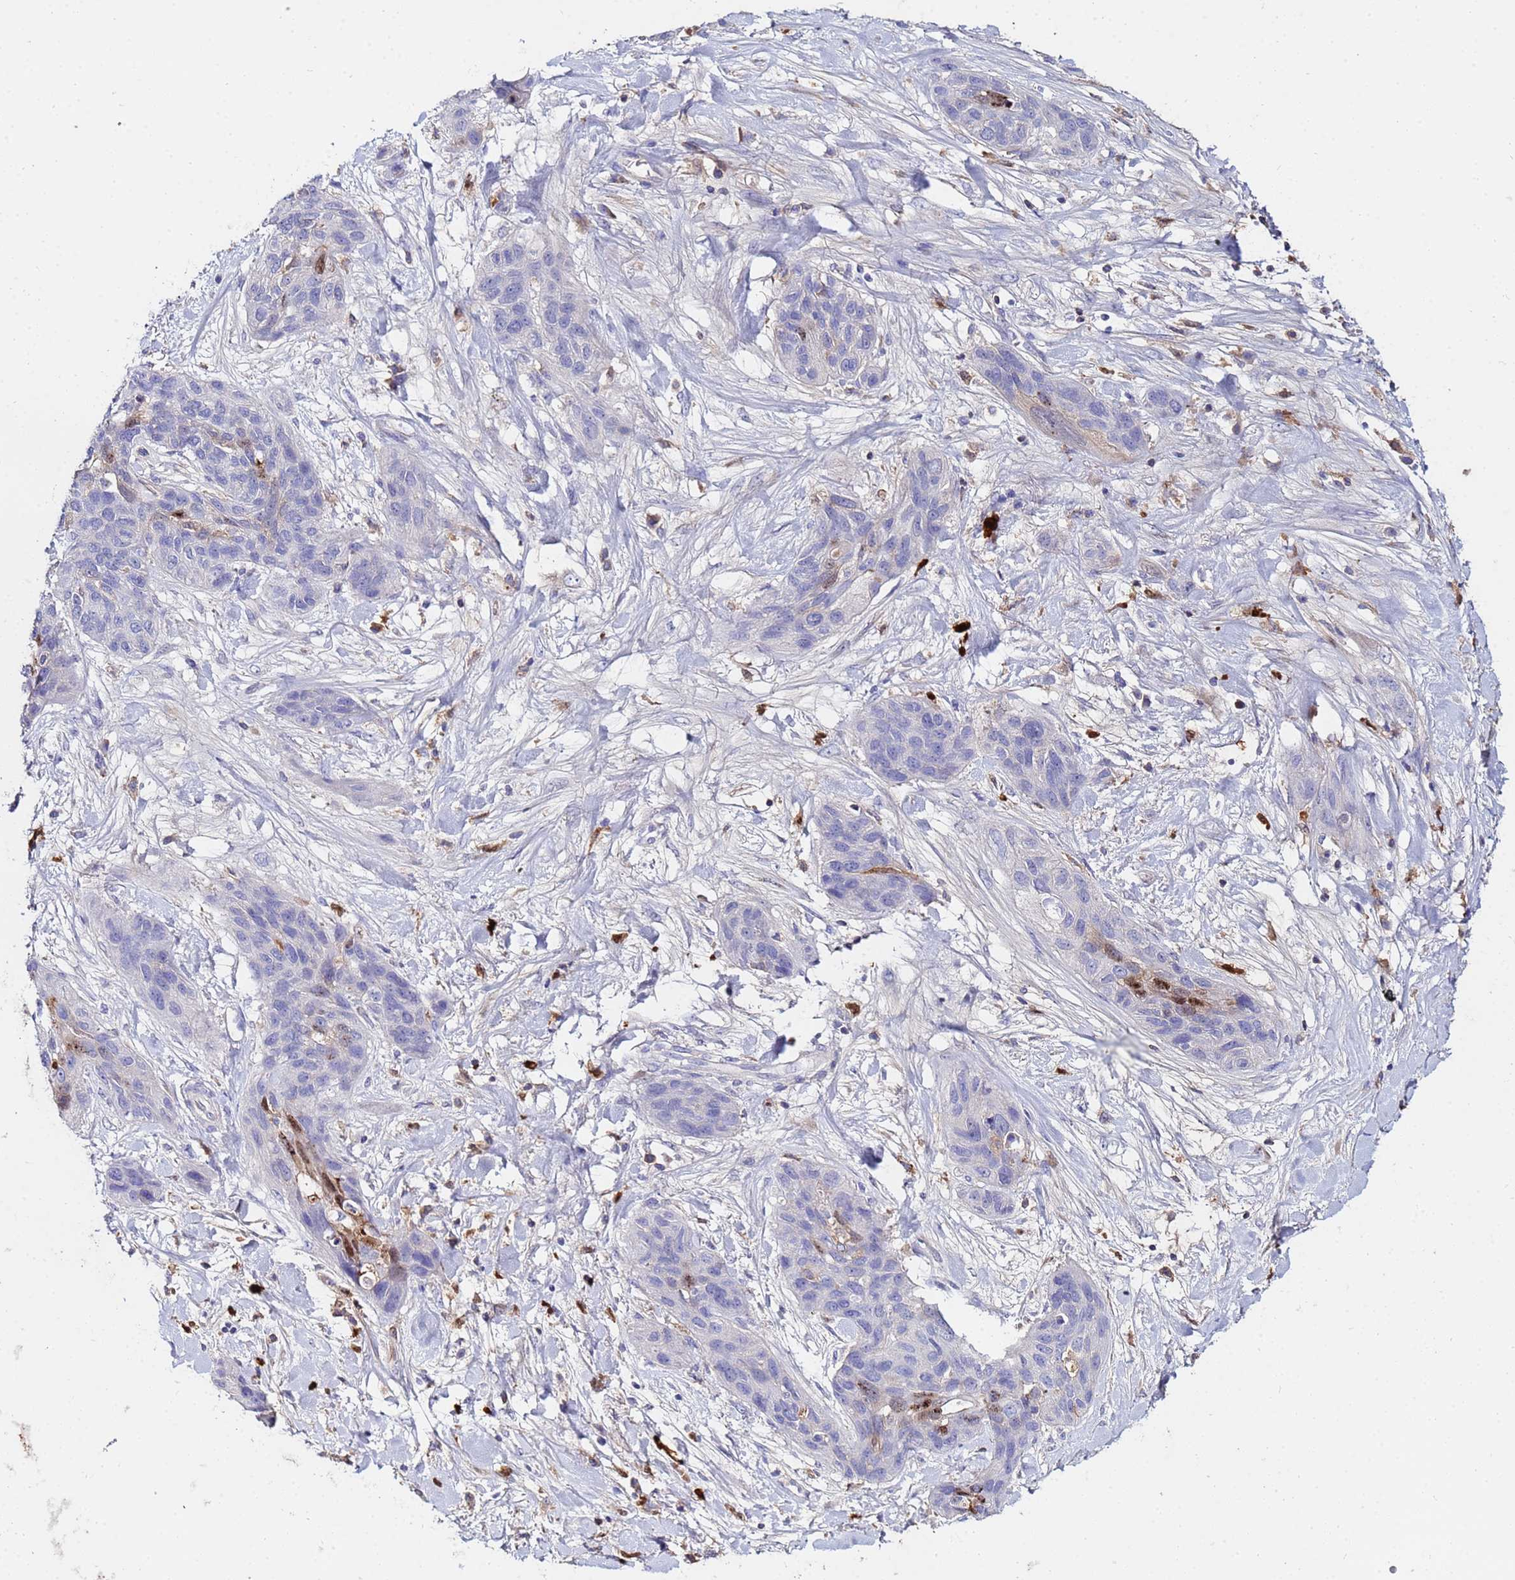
{"staining": {"intensity": "moderate", "quantity": "<25%", "location": "nuclear"}, "tissue": "lung cancer", "cell_type": "Tumor cells", "image_type": "cancer", "snomed": [{"axis": "morphology", "description": "Squamous cell carcinoma, NOS"}, {"axis": "topography", "description": "Lung"}], "caption": "Immunohistochemistry (IHC) of human lung squamous cell carcinoma reveals low levels of moderate nuclear expression in approximately <25% of tumor cells.", "gene": "TUBAL3", "patient": {"sex": "female", "age": 70}}